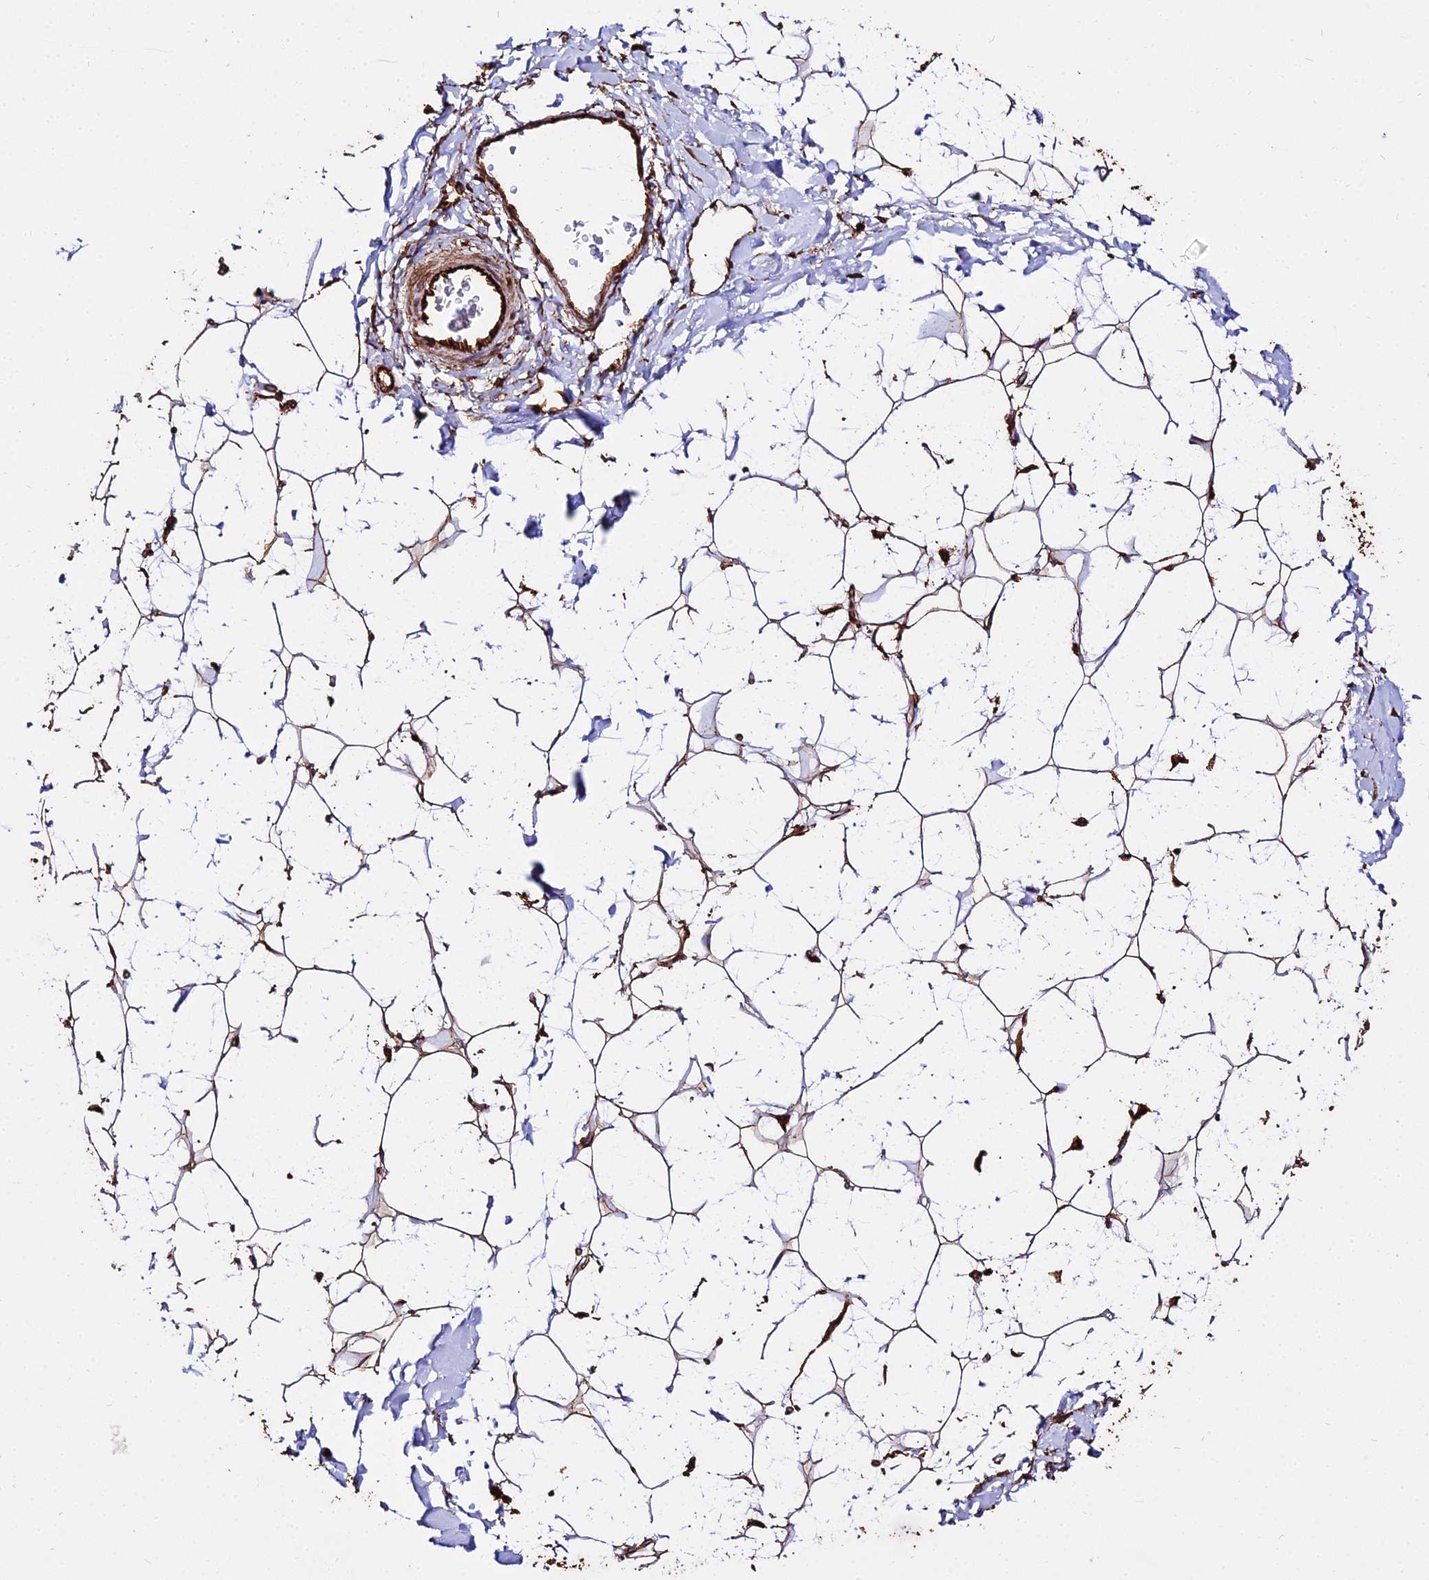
{"staining": {"intensity": "moderate", "quantity": ">75%", "location": "cytoplasmic/membranous"}, "tissue": "adipose tissue", "cell_type": "Adipocytes", "image_type": "normal", "snomed": [{"axis": "morphology", "description": "Normal tissue, NOS"}, {"axis": "topography", "description": "Breast"}], "caption": "Immunohistochemistry (IHC) image of benign human adipose tissue stained for a protein (brown), which shows medium levels of moderate cytoplasmic/membranous positivity in about >75% of adipocytes.", "gene": "TUBA1A", "patient": {"sex": "female", "age": 26}}